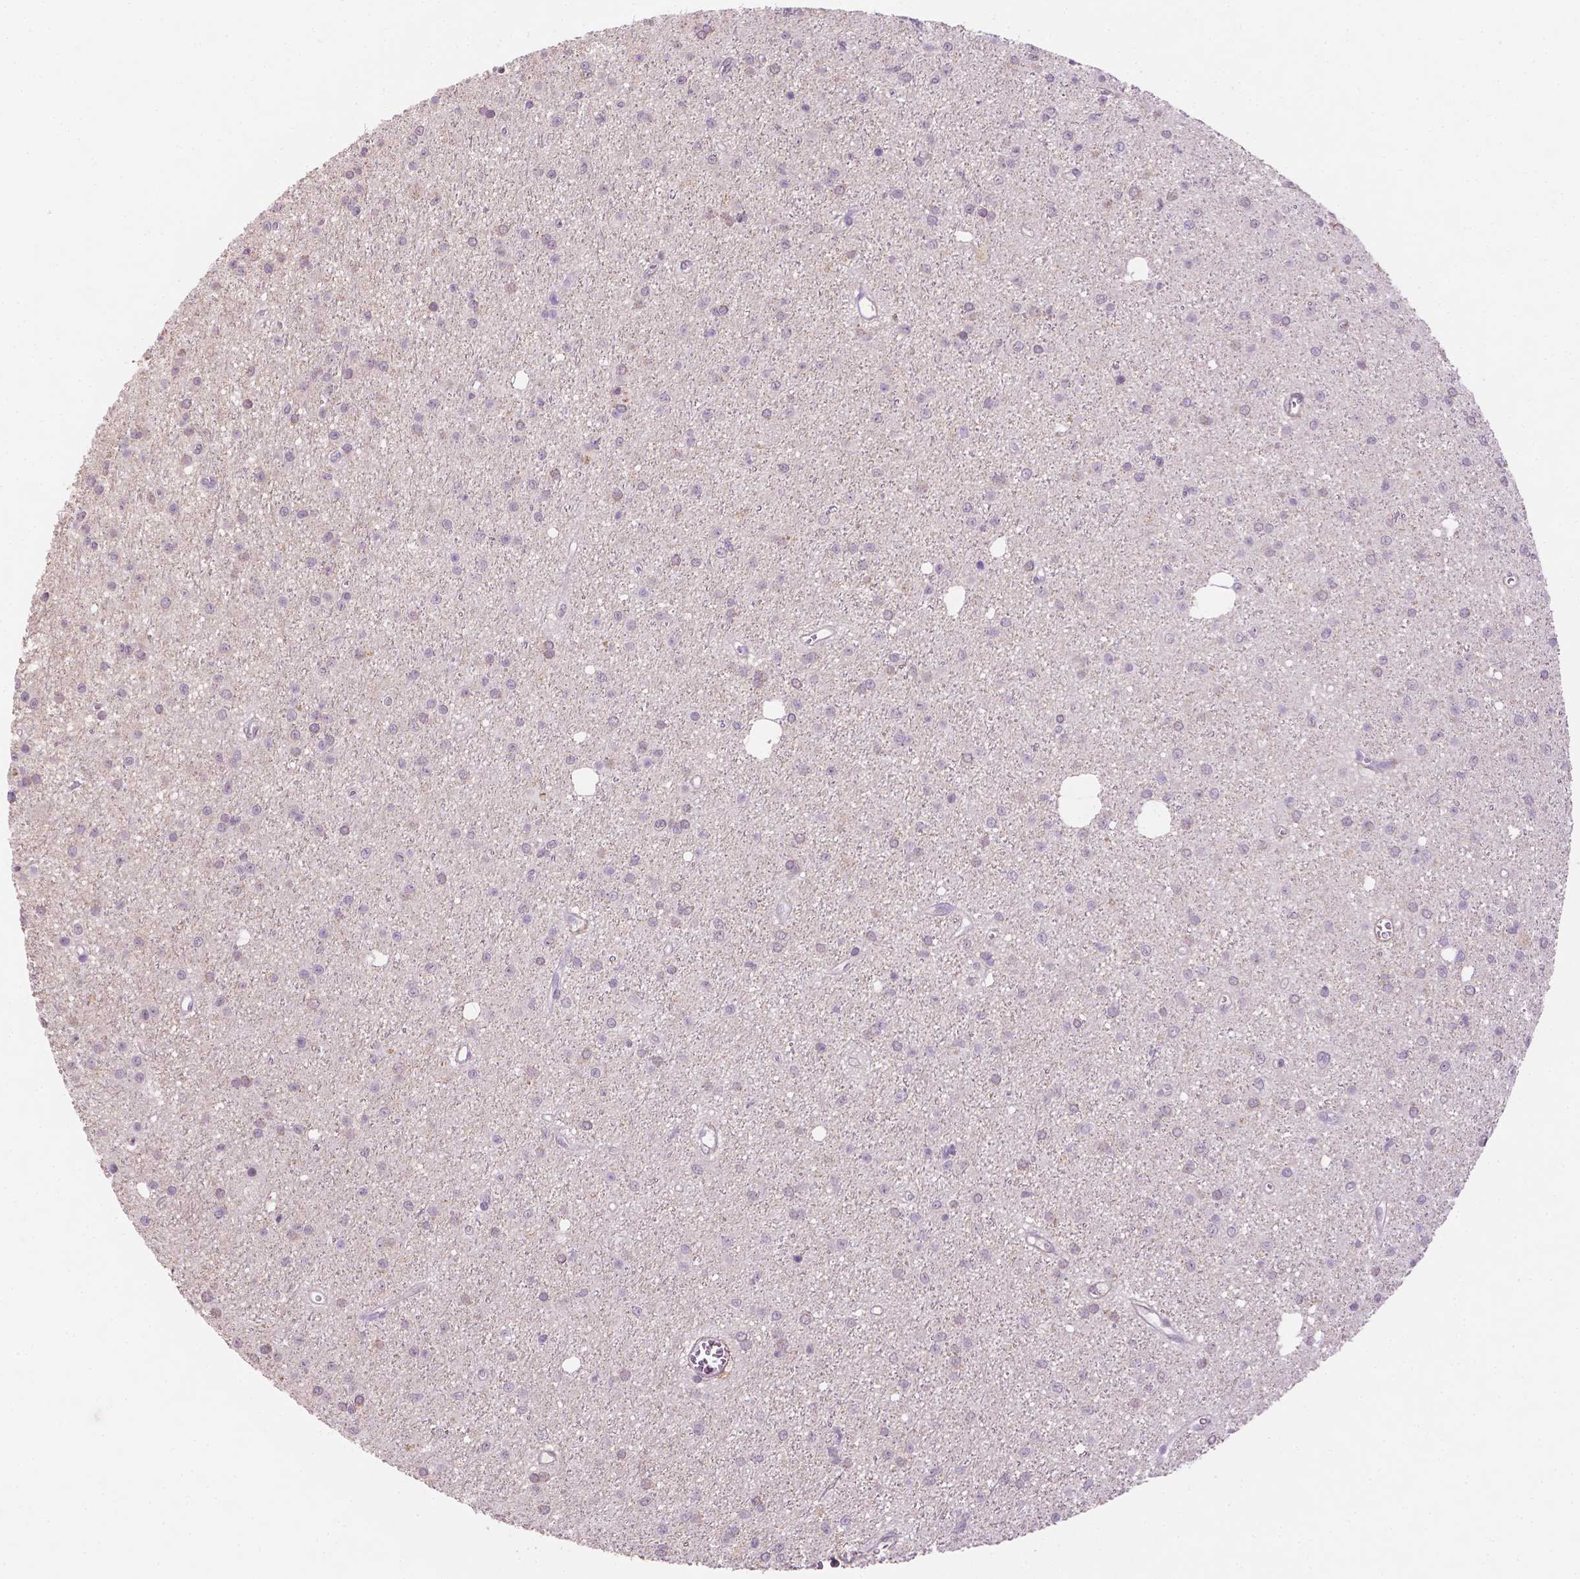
{"staining": {"intensity": "negative", "quantity": "none", "location": "none"}, "tissue": "glioma", "cell_type": "Tumor cells", "image_type": "cancer", "snomed": [{"axis": "morphology", "description": "Glioma, malignant, Low grade"}, {"axis": "topography", "description": "Brain"}], "caption": "Protein analysis of malignant low-grade glioma demonstrates no significant positivity in tumor cells.", "gene": "DLG2", "patient": {"sex": "male", "age": 27}}